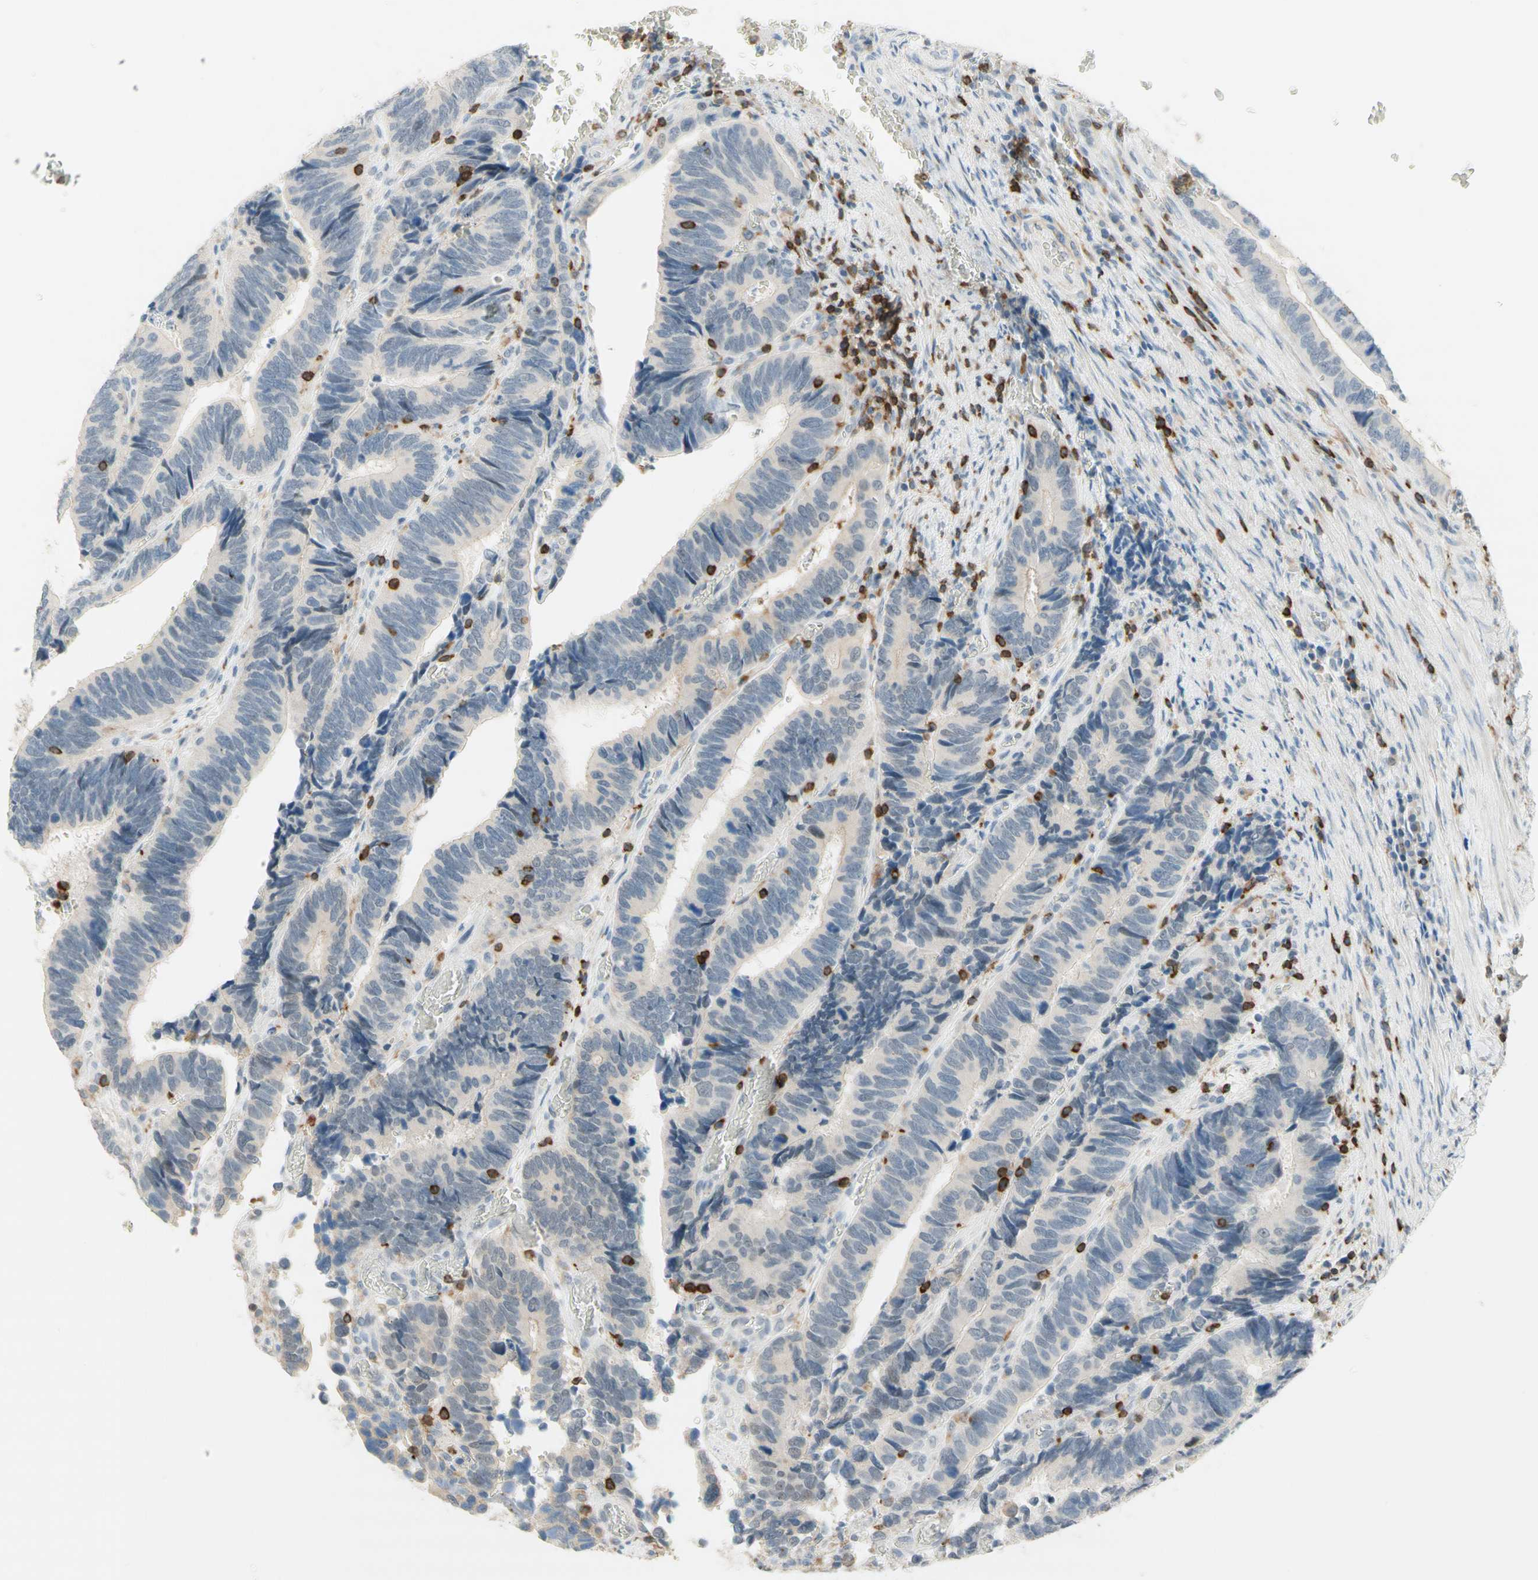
{"staining": {"intensity": "negative", "quantity": "none", "location": "none"}, "tissue": "colorectal cancer", "cell_type": "Tumor cells", "image_type": "cancer", "snomed": [{"axis": "morphology", "description": "Adenocarcinoma, NOS"}, {"axis": "topography", "description": "Colon"}], "caption": "An IHC photomicrograph of colorectal adenocarcinoma is shown. There is no staining in tumor cells of colorectal adenocarcinoma.", "gene": "SPINK6", "patient": {"sex": "male", "age": 72}}